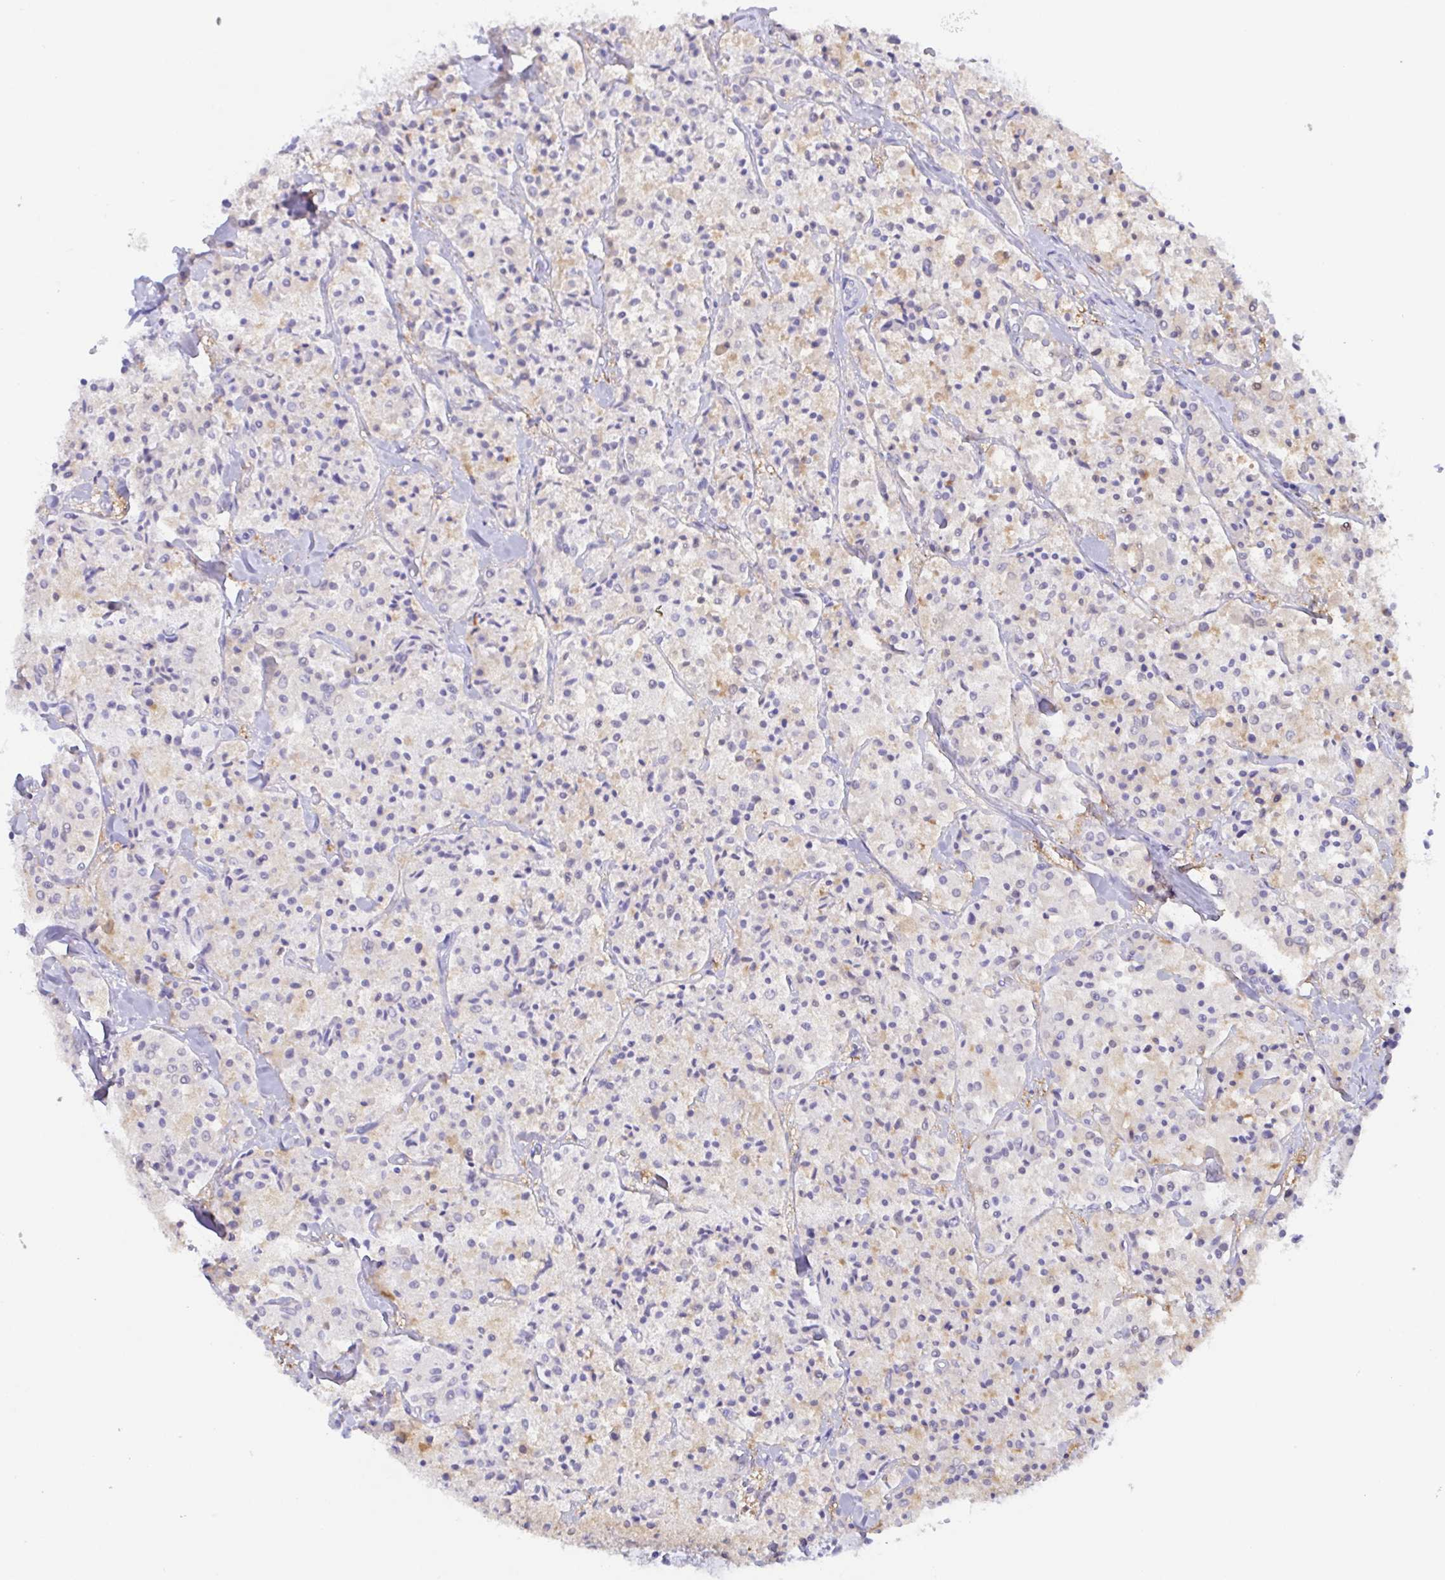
{"staining": {"intensity": "negative", "quantity": "none", "location": "none"}, "tissue": "carcinoid", "cell_type": "Tumor cells", "image_type": "cancer", "snomed": [{"axis": "morphology", "description": "Carcinoid, malignant, NOS"}, {"axis": "topography", "description": "Lung"}], "caption": "Immunohistochemistry of carcinoid demonstrates no expression in tumor cells. (DAB (3,3'-diaminobenzidine) IHC with hematoxylin counter stain).", "gene": "MUCL3", "patient": {"sex": "male", "age": 71}}